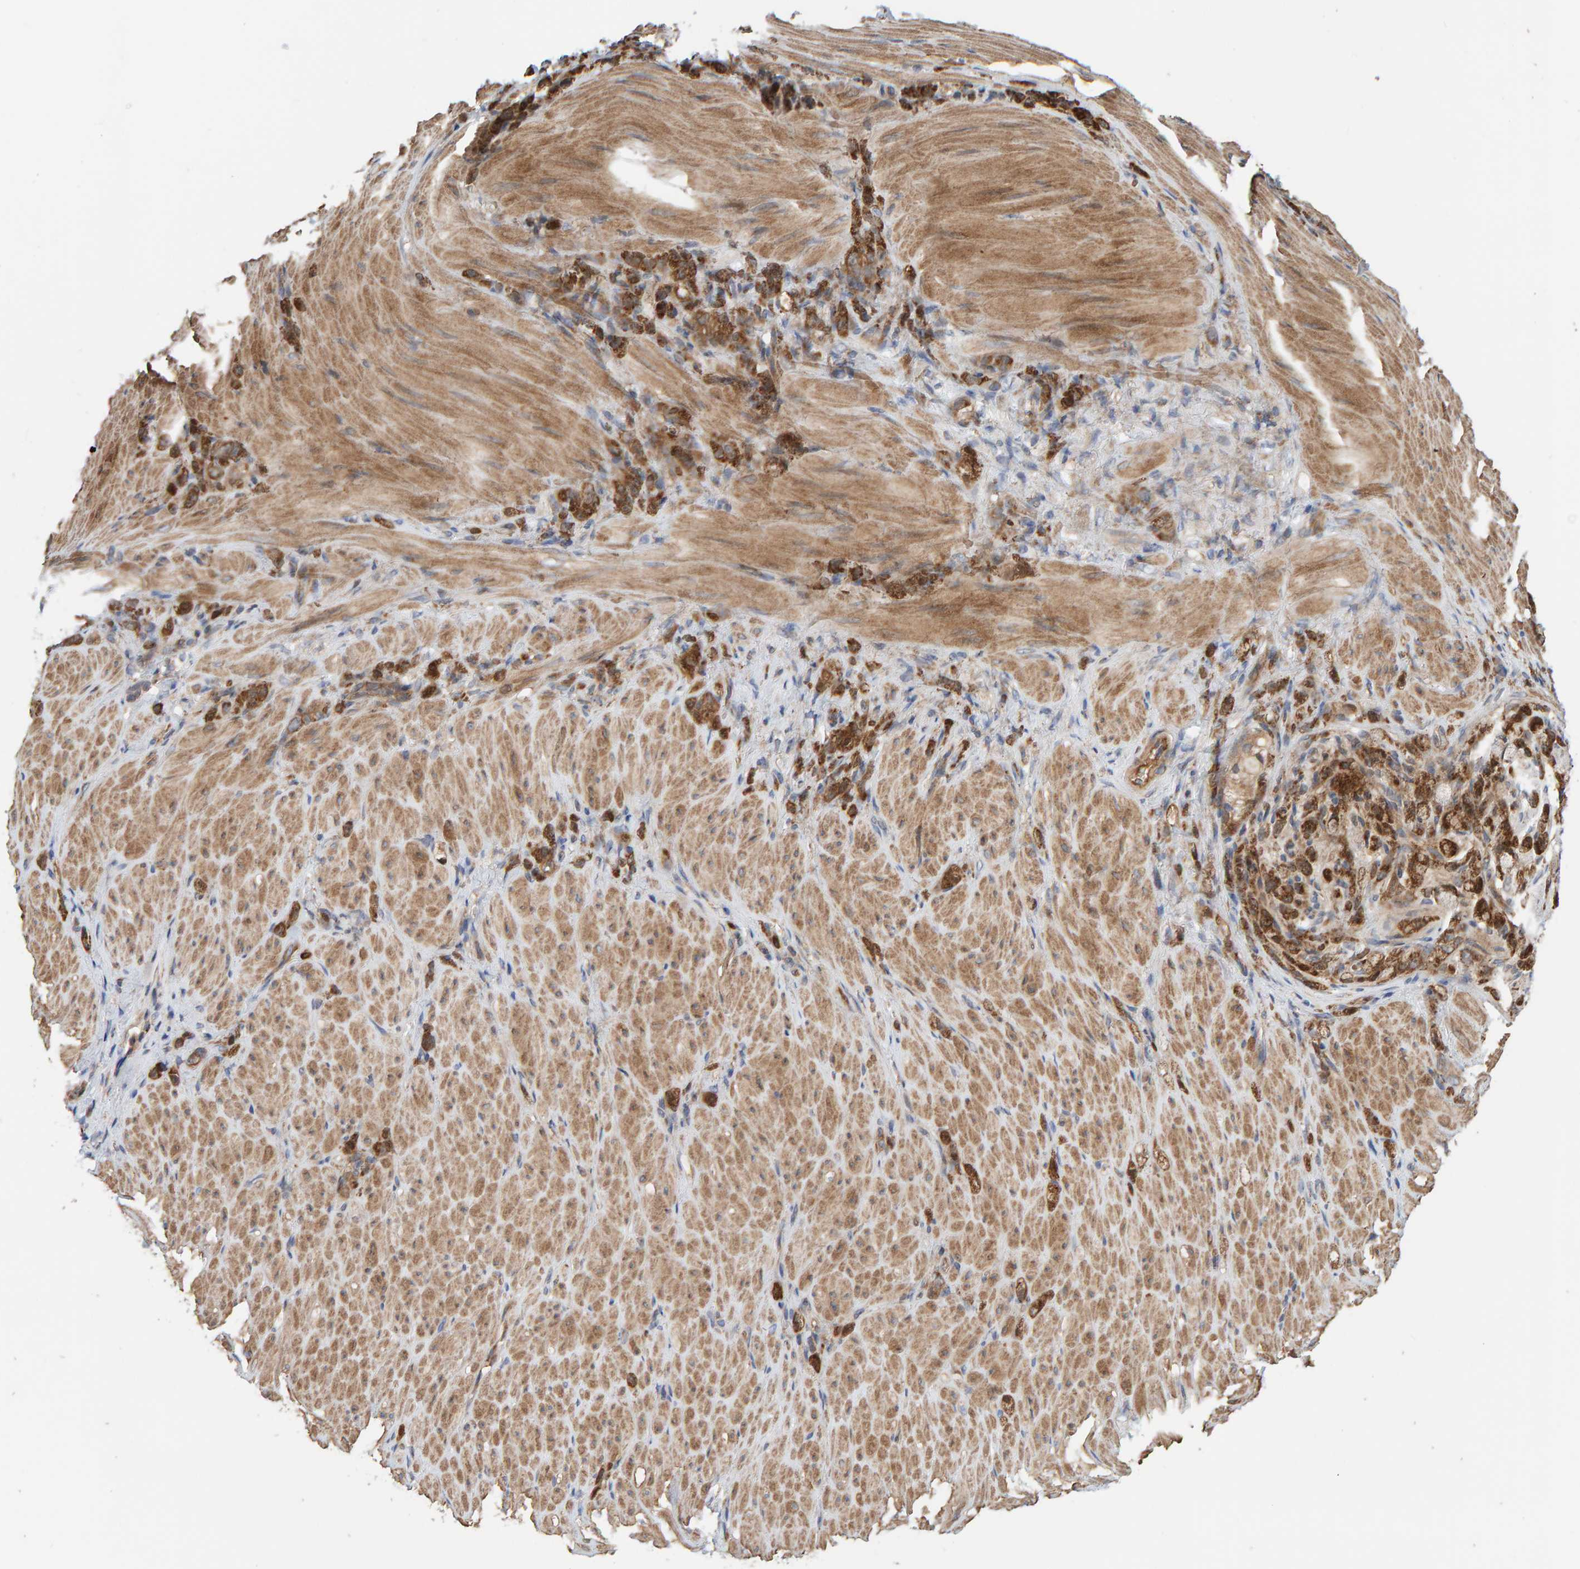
{"staining": {"intensity": "strong", "quantity": ">75%", "location": "cytoplasmic/membranous"}, "tissue": "stomach cancer", "cell_type": "Tumor cells", "image_type": "cancer", "snomed": [{"axis": "morphology", "description": "Normal tissue, NOS"}, {"axis": "morphology", "description": "Adenocarcinoma, NOS"}, {"axis": "topography", "description": "Stomach"}], "caption": "Protein expression by immunohistochemistry (IHC) displays strong cytoplasmic/membranous expression in about >75% of tumor cells in stomach cancer.", "gene": "KIAA0753", "patient": {"sex": "male", "age": 82}}